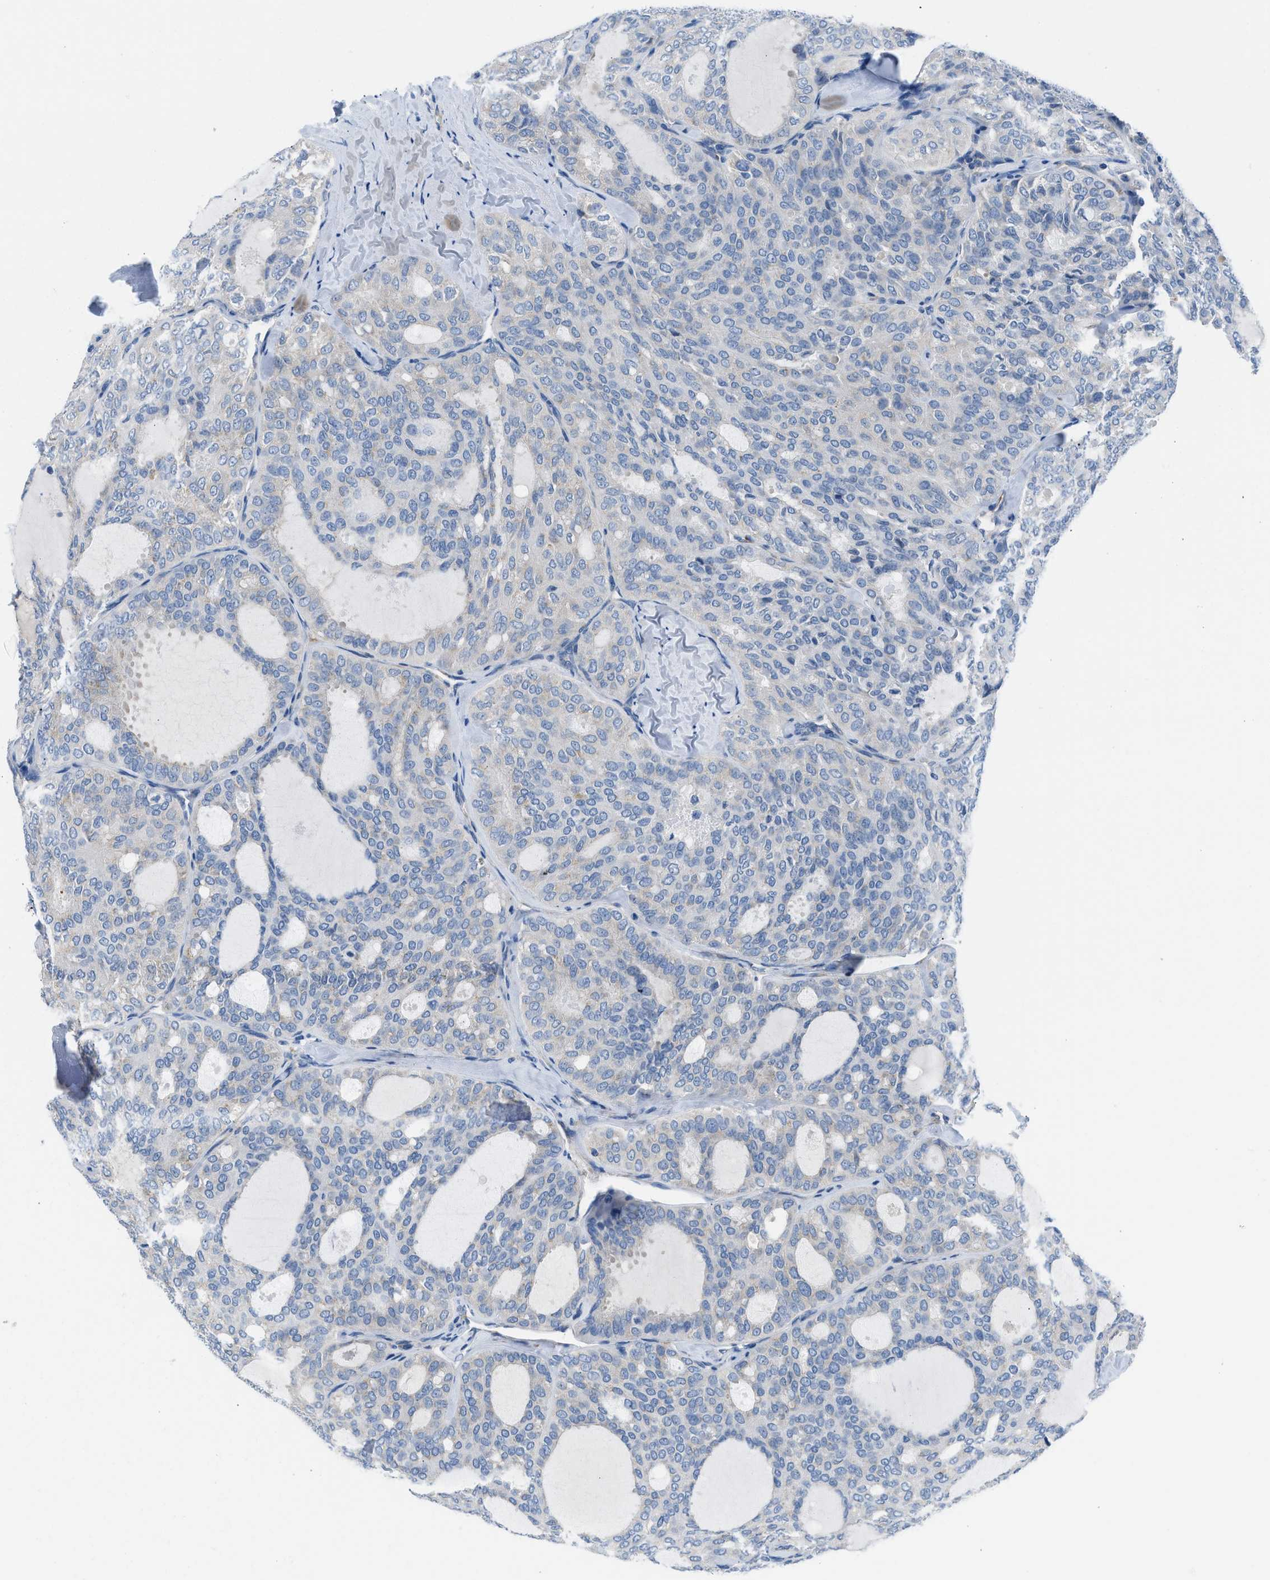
{"staining": {"intensity": "negative", "quantity": "none", "location": "none"}, "tissue": "thyroid cancer", "cell_type": "Tumor cells", "image_type": "cancer", "snomed": [{"axis": "morphology", "description": "Follicular adenoma carcinoma, NOS"}, {"axis": "topography", "description": "Thyroid gland"}], "caption": "There is no significant expression in tumor cells of follicular adenoma carcinoma (thyroid).", "gene": "BNC2", "patient": {"sex": "male", "age": 75}}